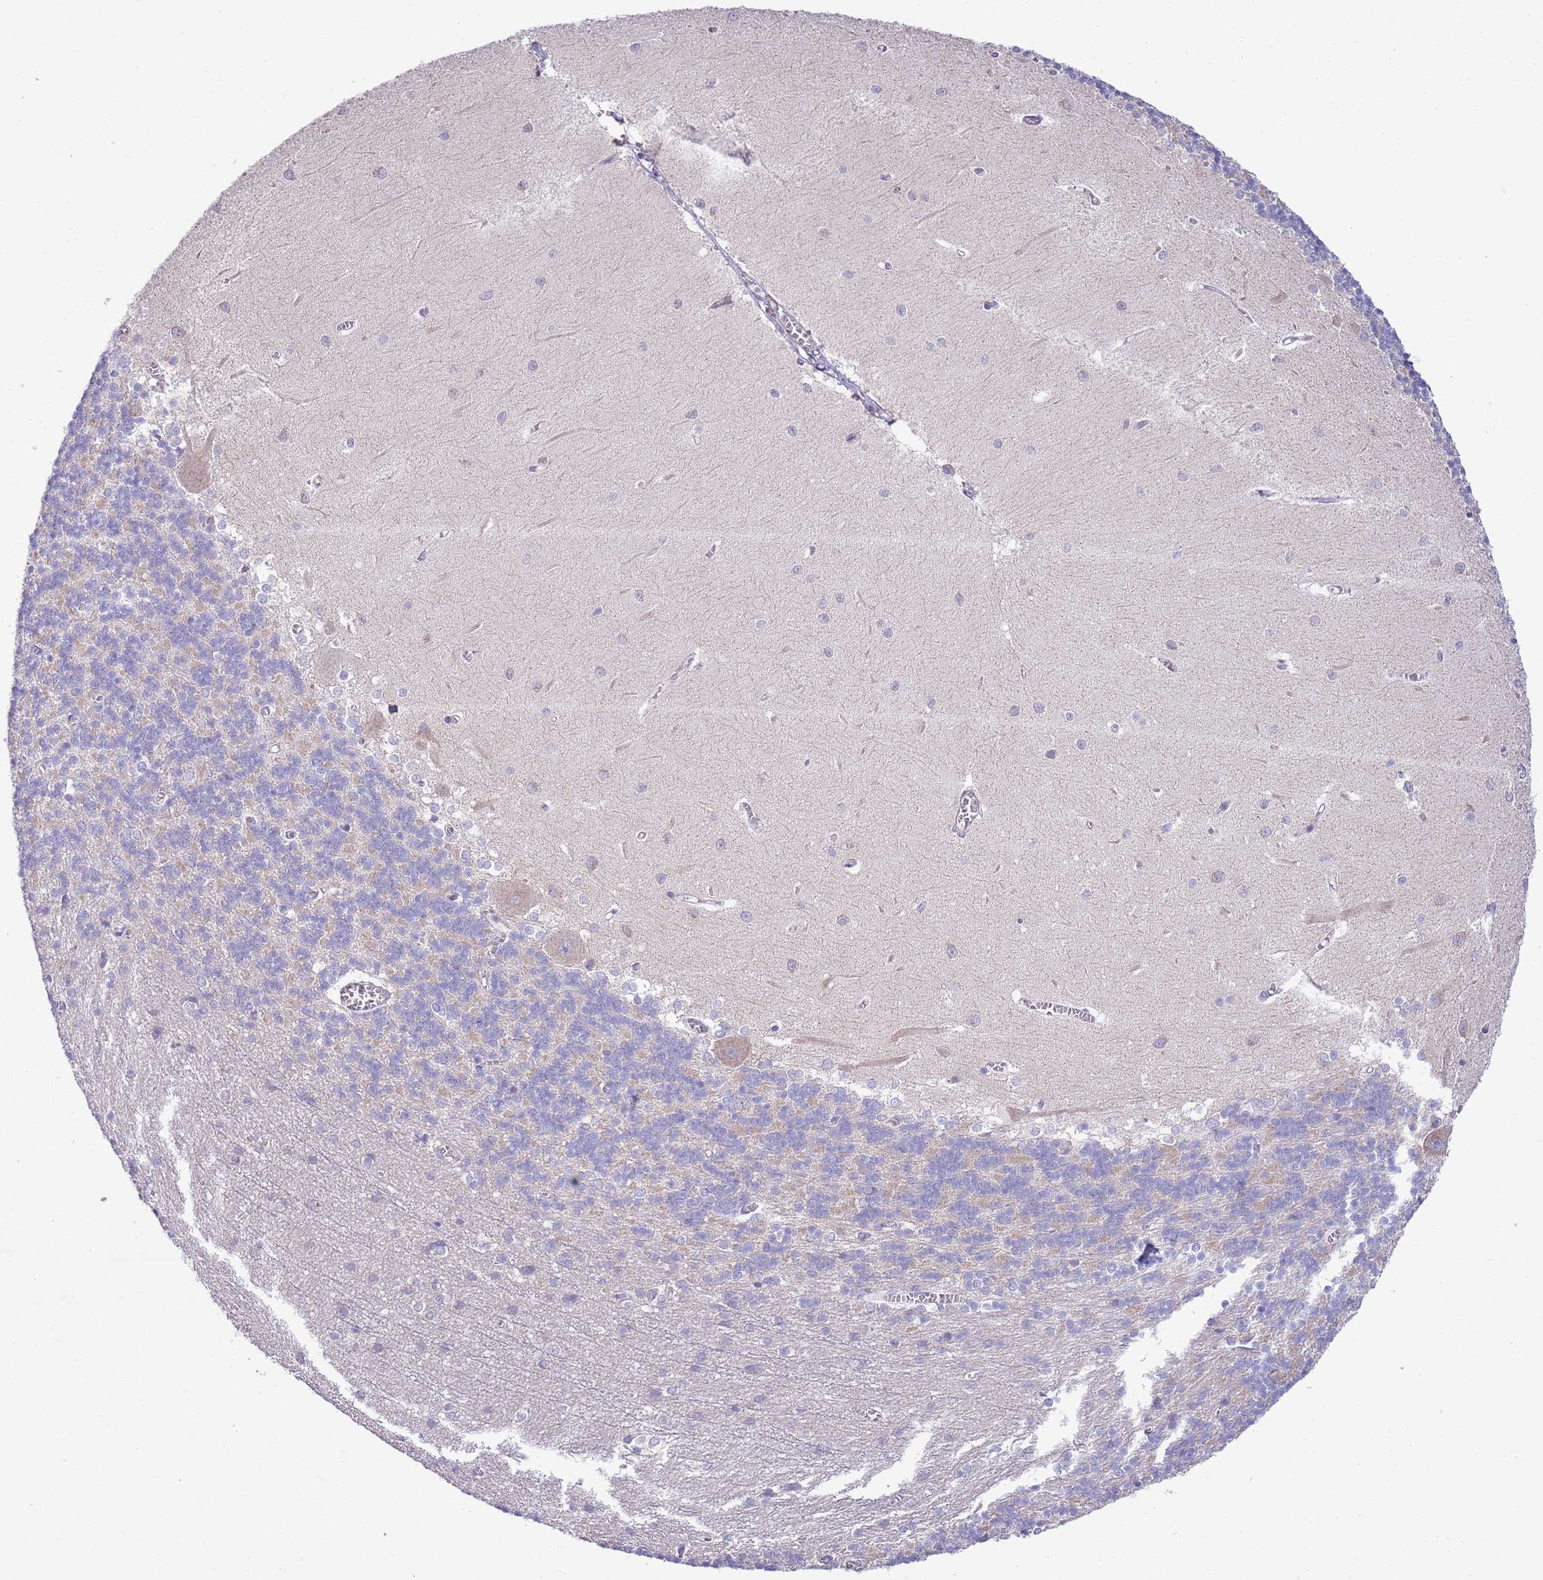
{"staining": {"intensity": "weak", "quantity": "<25%", "location": "cytoplasmic/membranous"}, "tissue": "cerebellum", "cell_type": "Cells in granular layer", "image_type": "normal", "snomed": [{"axis": "morphology", "description": "Normal tissue, NOS"}, {"axis": "topography", "description": "Cerebellum"}], "caption": "The IHC photomicrograph has no significant positivity in cells in granular layer of cerebellum. (DAB immunohistochemistry (IHC) visualized using brightfield microscopy, high magnification).", "gene": "TOMM5", "patient": {"sex": "male", "age": 37}}